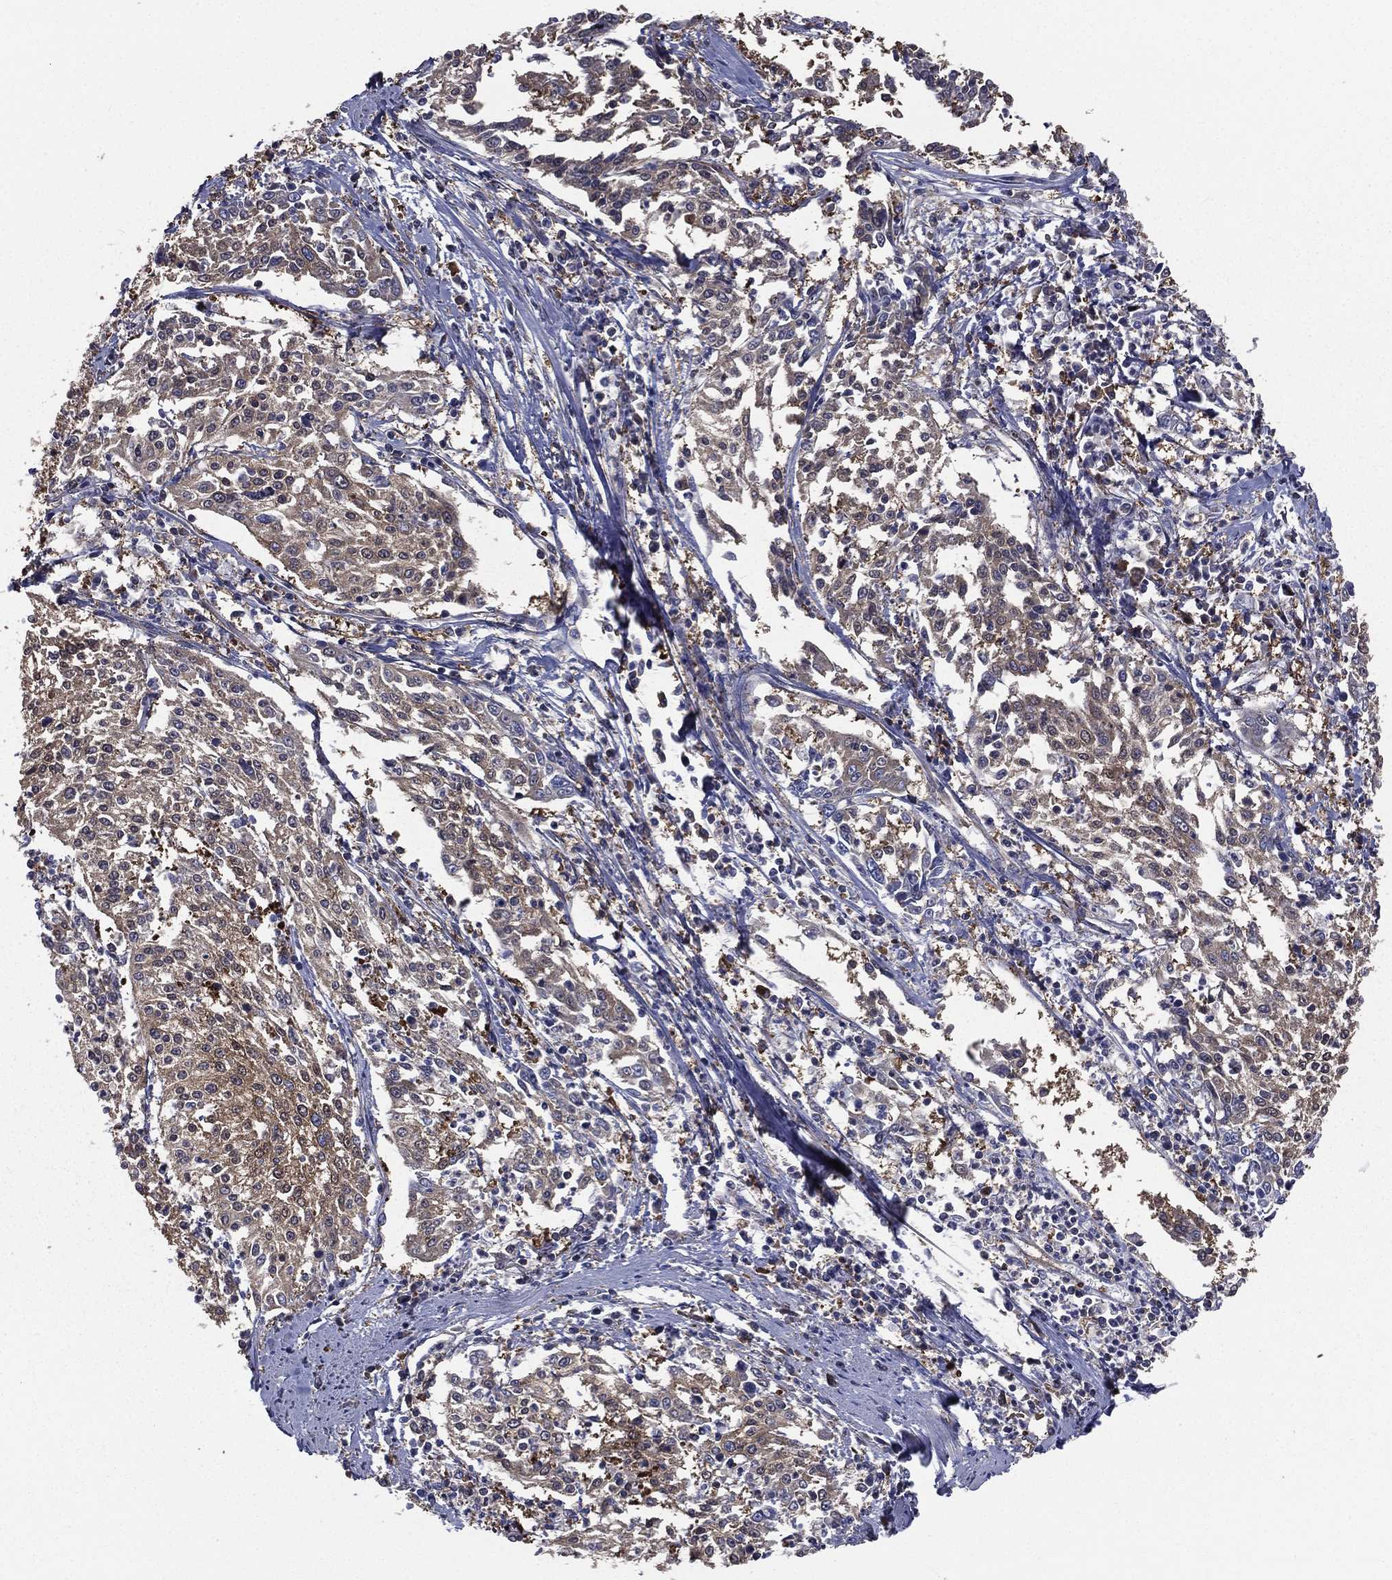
{"staining": {"intensity": "moderate", "quantity": ">75%", "location": "cytoplasmic/membranous"}, "tissue": "cervical cancer", "cell_type": "Tumor cells", "image_type": "cancer", "snomed": [{"axis": "morphology", "description": "Squamous cell carcinoma, NOS"}, {"axis": "topography", "description": "Cervix"}], "caption": "Cervical cancer stained with a protein marker reveals moderate staining in tumor cells.", "gene": "SARS1", "patient": {"sex": "female", "age": 41}}